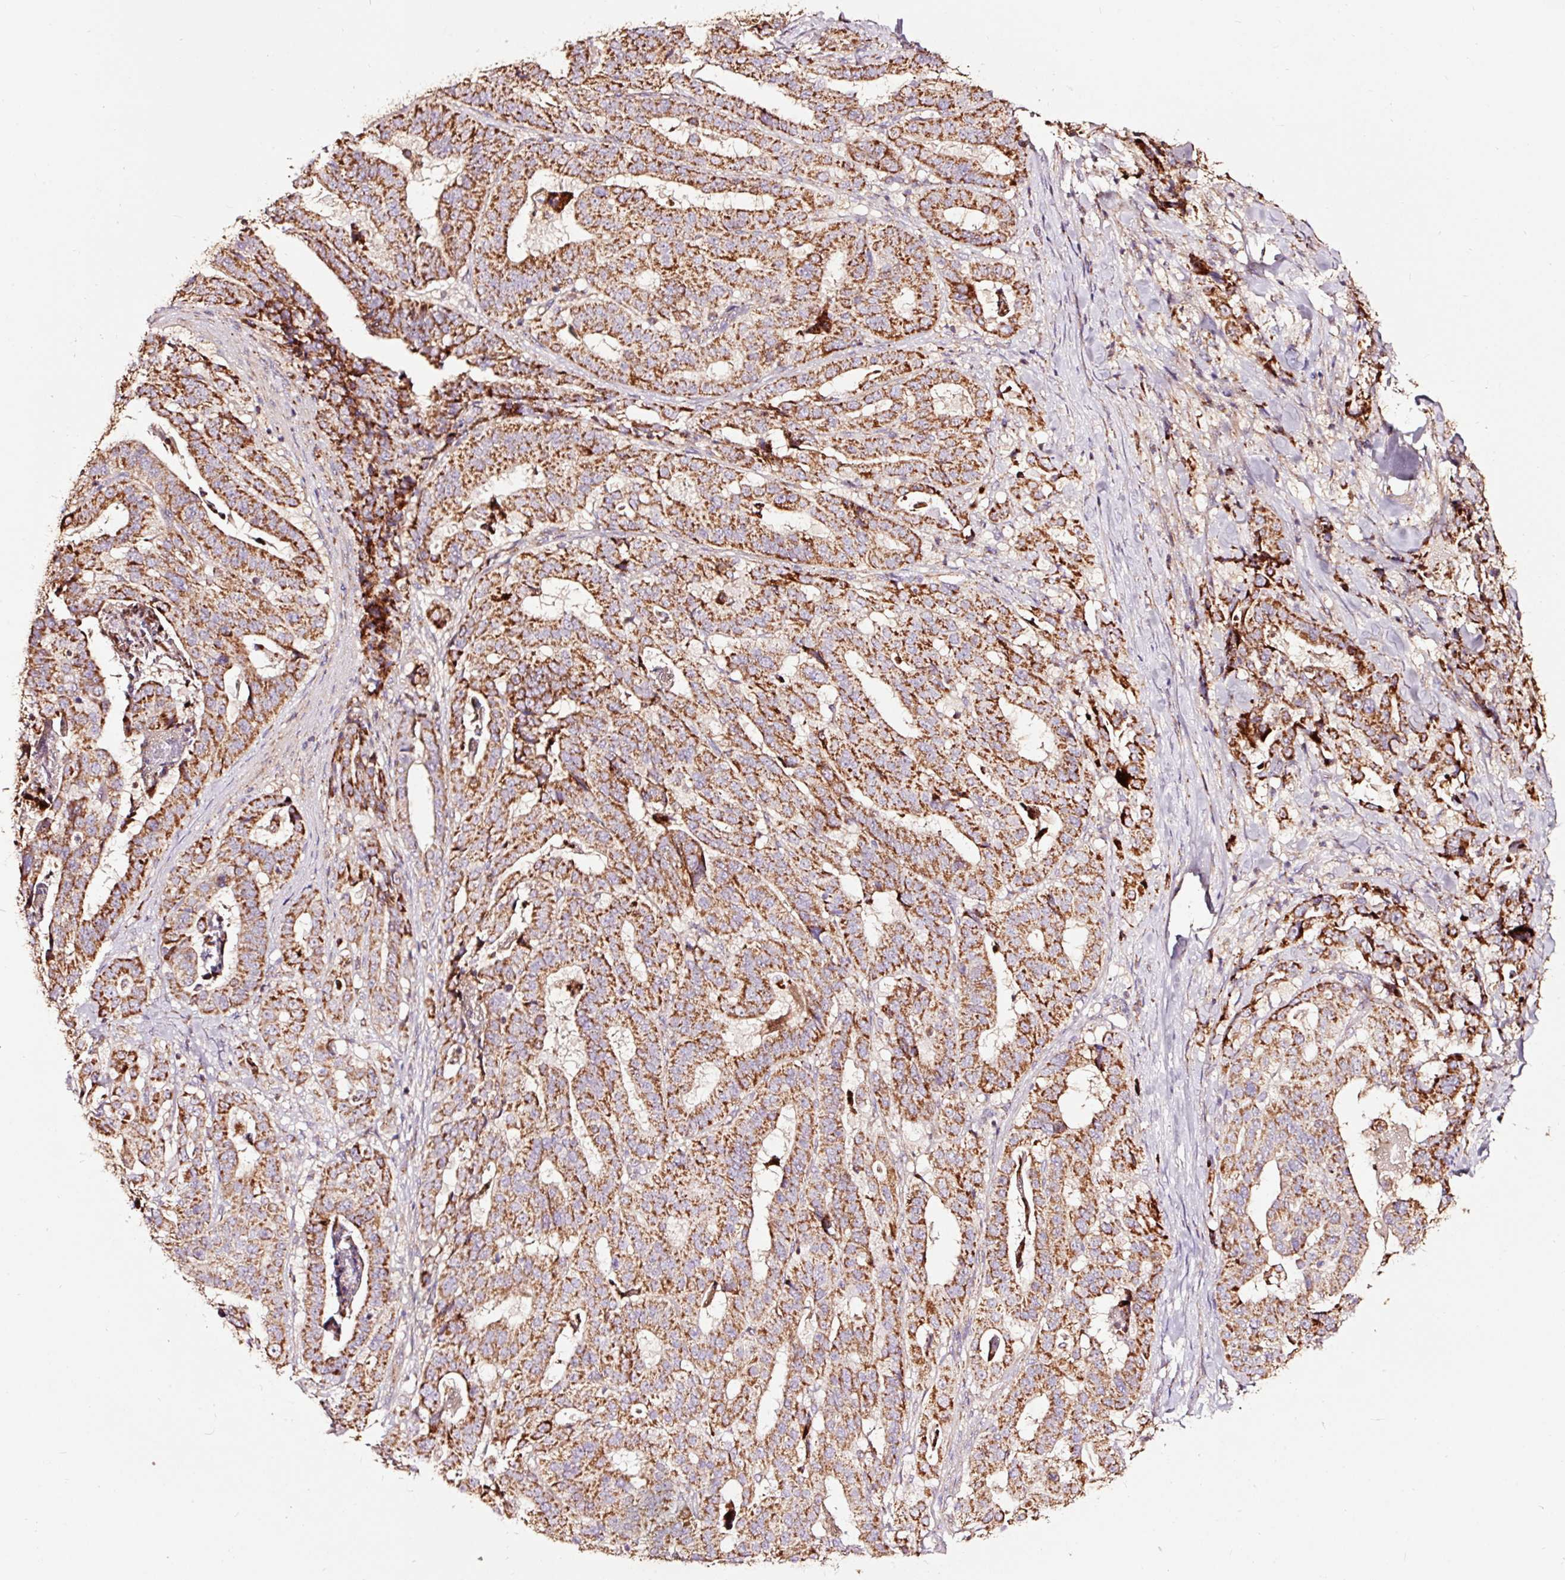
{"staining": {"intensity": "strong", "quantity": ">75%", "location": "cytoplasmic/membranous"}, "tissue": "stomach cancer", "cell_type": "Tumor cells", "image_type": "cancer", "snomed": [{"axis": "morphology", "description": "Adenocarcinoma, NOS"}, {"axis": "topography", "description": "Stomach"}], "caption": "Stomach adenocarcinoma stained with DAB (3,3'-diaminobenzidine) immunohistochemistry (IHC) demonstrates high levels of strong cytoplasmic/membranous staining in about >75% of tumor cells.", "gene": "TPM1", "patient": {"sex": "male", "age": 48}}